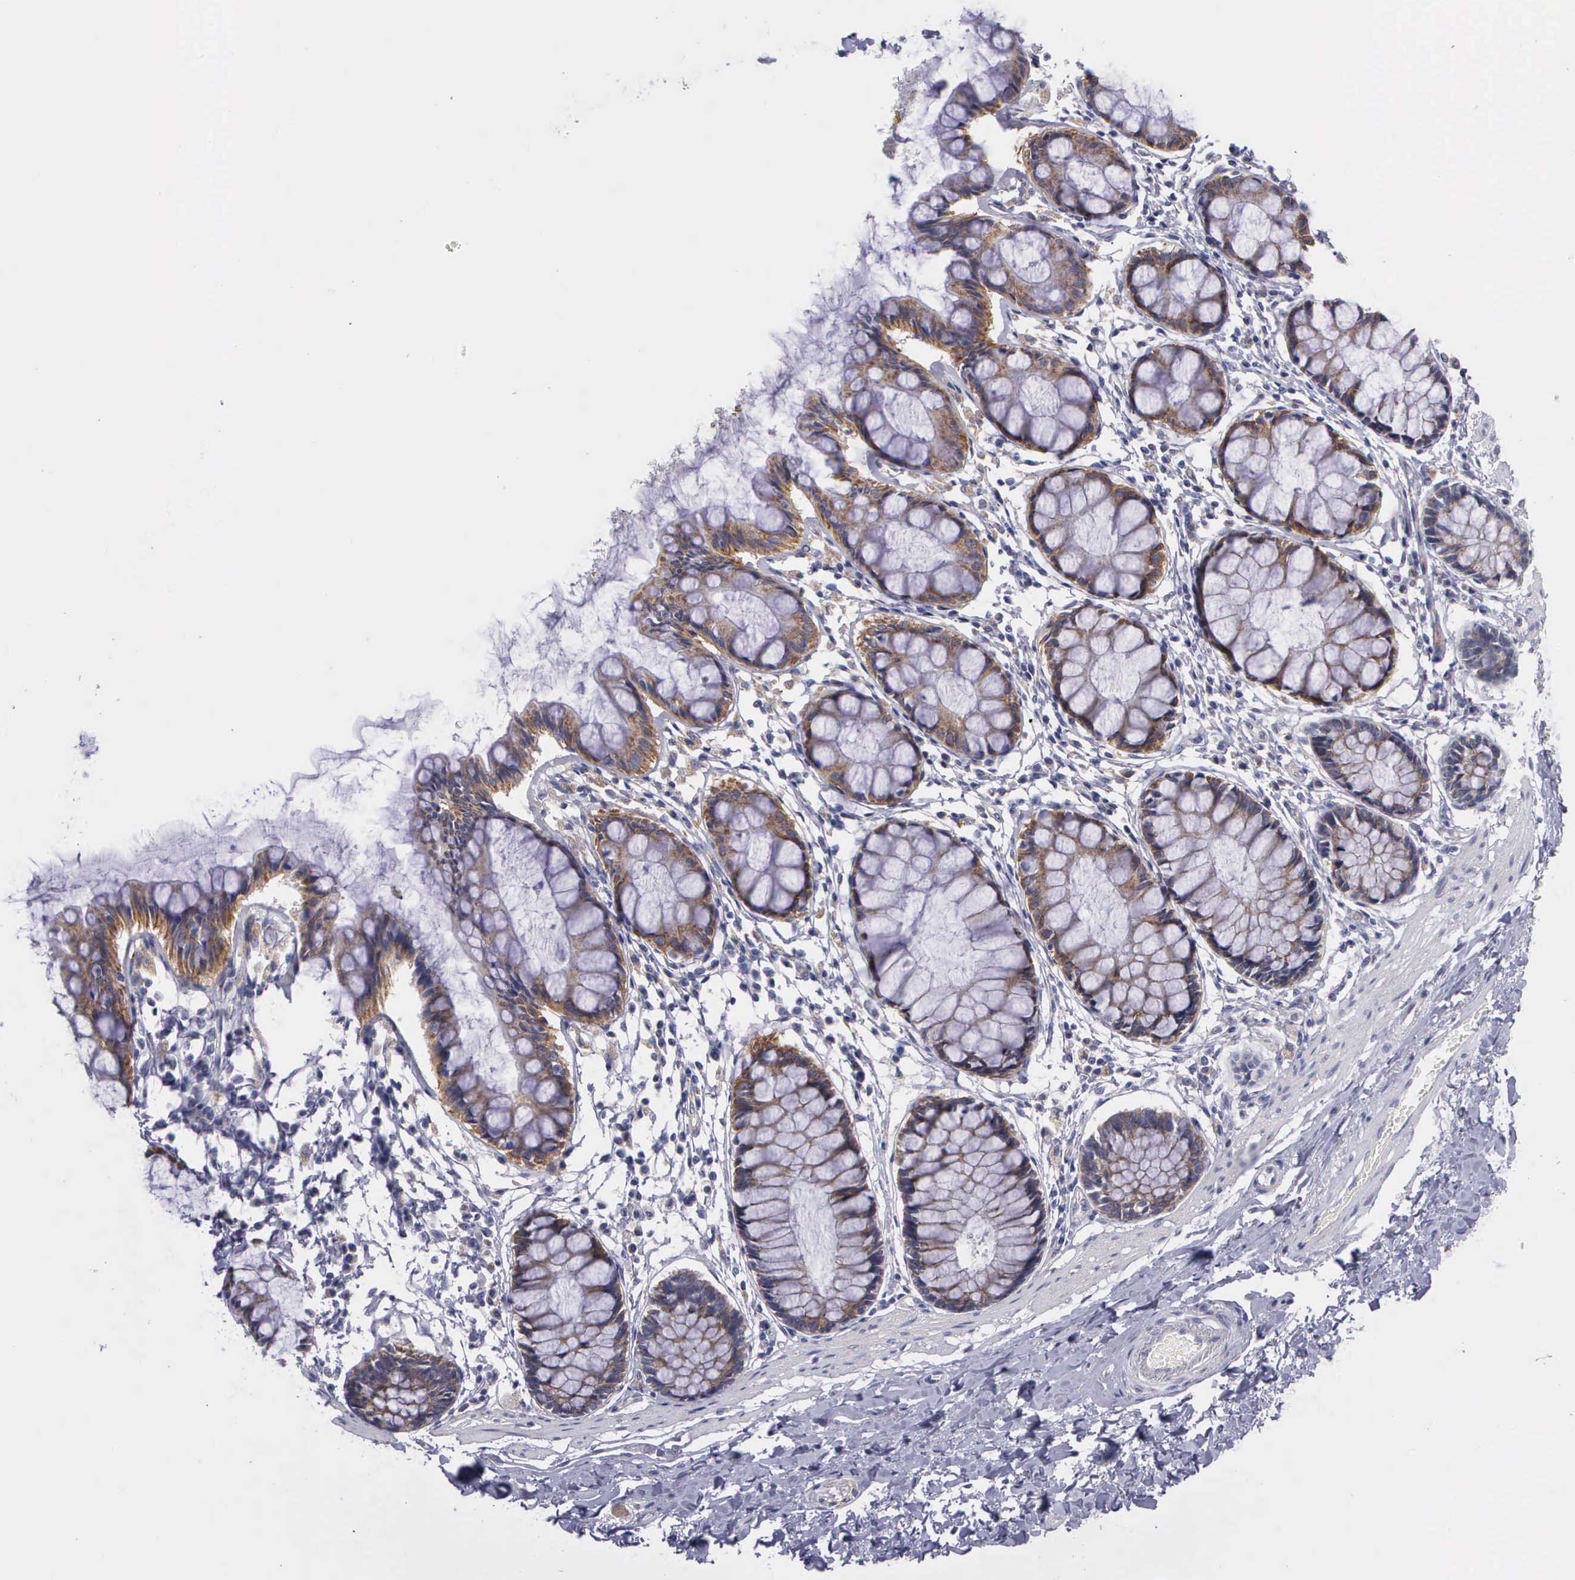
{"staining": {"intensity": "moderate", "quantity": ">75%", "location": "cytoplasmic/membranous"}, "tissue": "rectum", "cell_type": "Glandular cells", "image_type": "normal", "snomed": [{"axis": "morphology", "description": "Normal tissue, NOS"}, {"axis": "topography", "description": "Rectum"}], "caption": "Protein analysis of benign rectum exhibits moderate cytoplasmic/membranous expression in approximately >75% of glandular cells. (DAB (3,3'-diaminobenzidine) IHC with brightfield microscopy, high magnification).", "gene": "SYNJ2BP", "patient": {"sex": "male", "age": 86}}